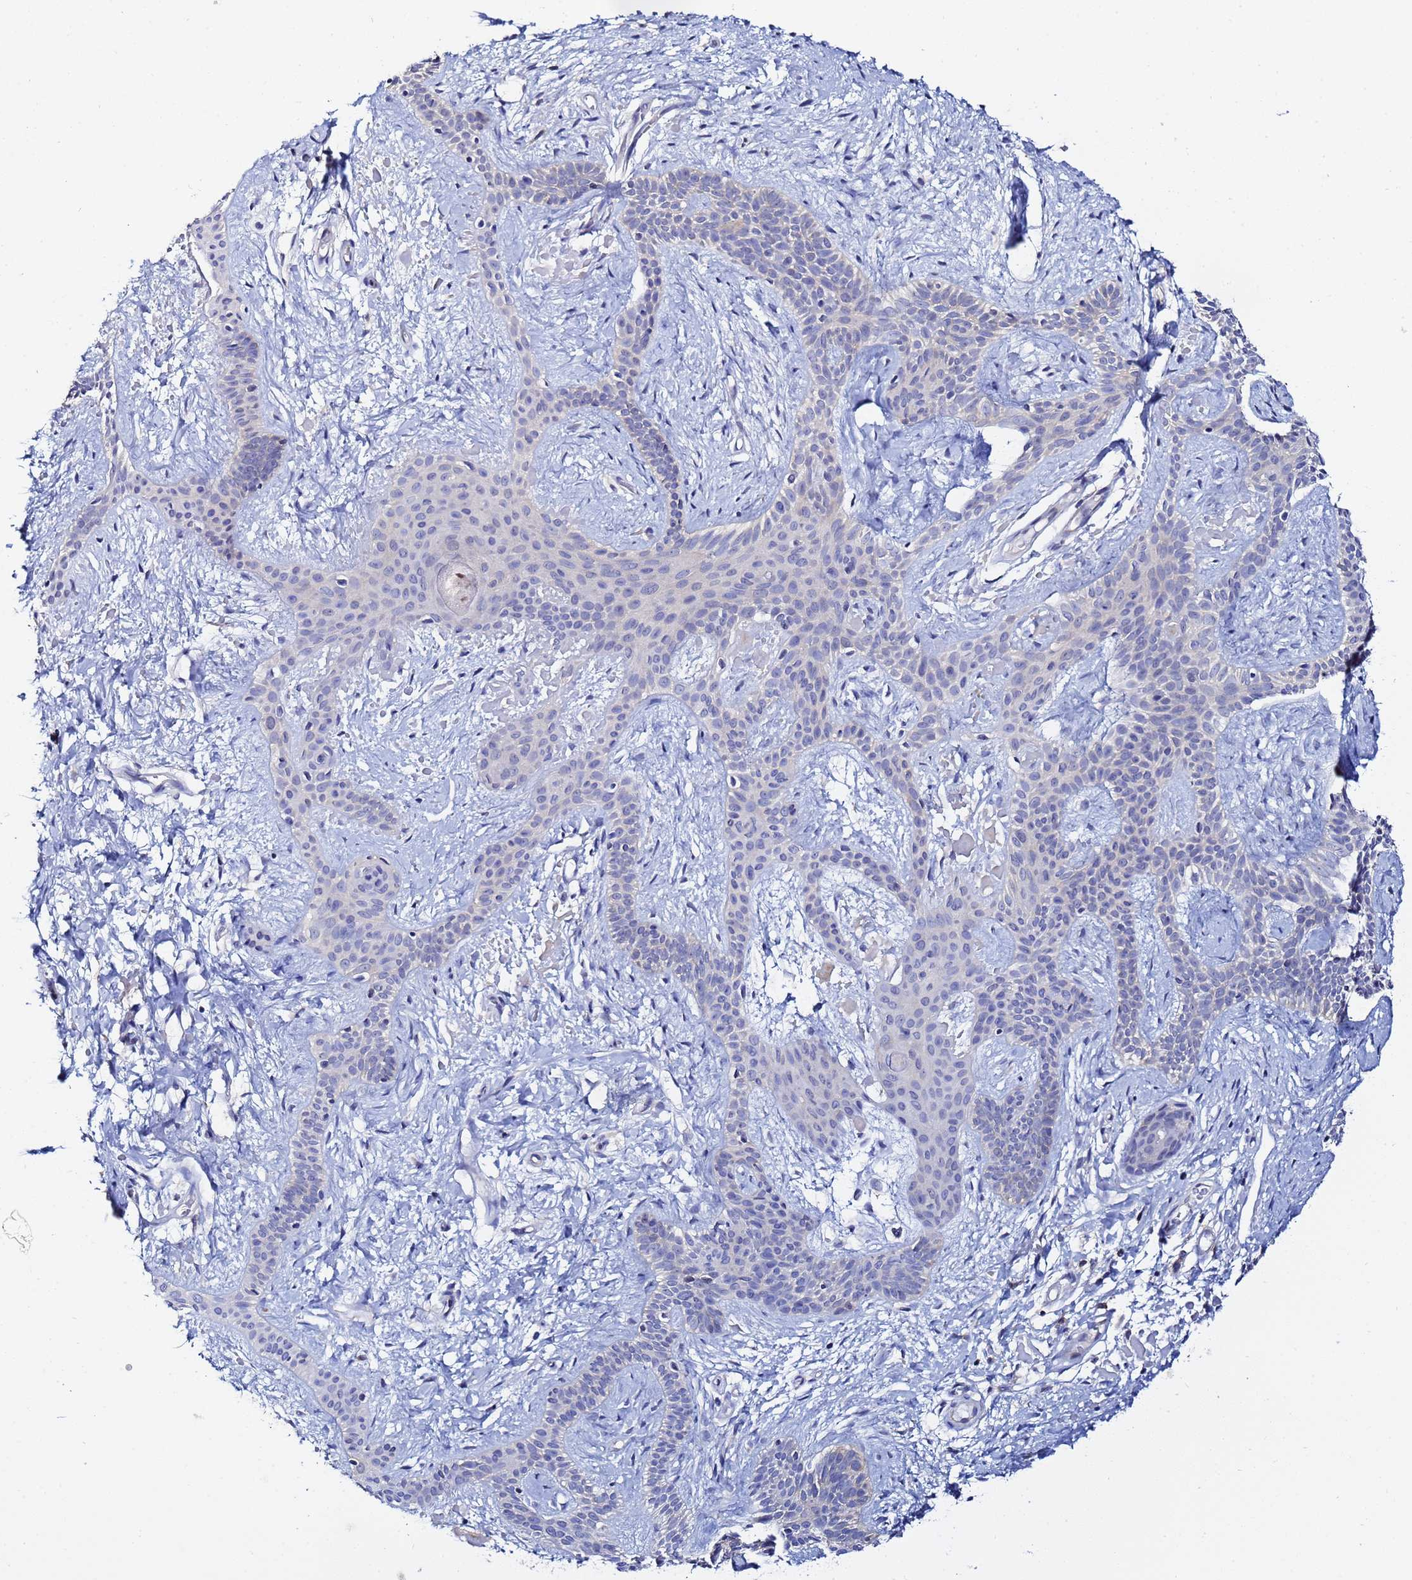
{"staining": {"intensity": "negative", "quantity": "none", "location": "none"}, "tissue": "skin cancer", "cell_type": "Tumor cells", "image_type": "cancer", "snomed": [{"axis": "morphology", "description": "Basal cell carcinoma"}, {"axis": "topography", "description": "Skin"}], "caption": "A photomicrograph of skin basal cell carcinoma stained for a protein exhibits no brown staining in tumor cells.", "gene": "LENG1", "patient": {"sex": "male", "age": 78}}